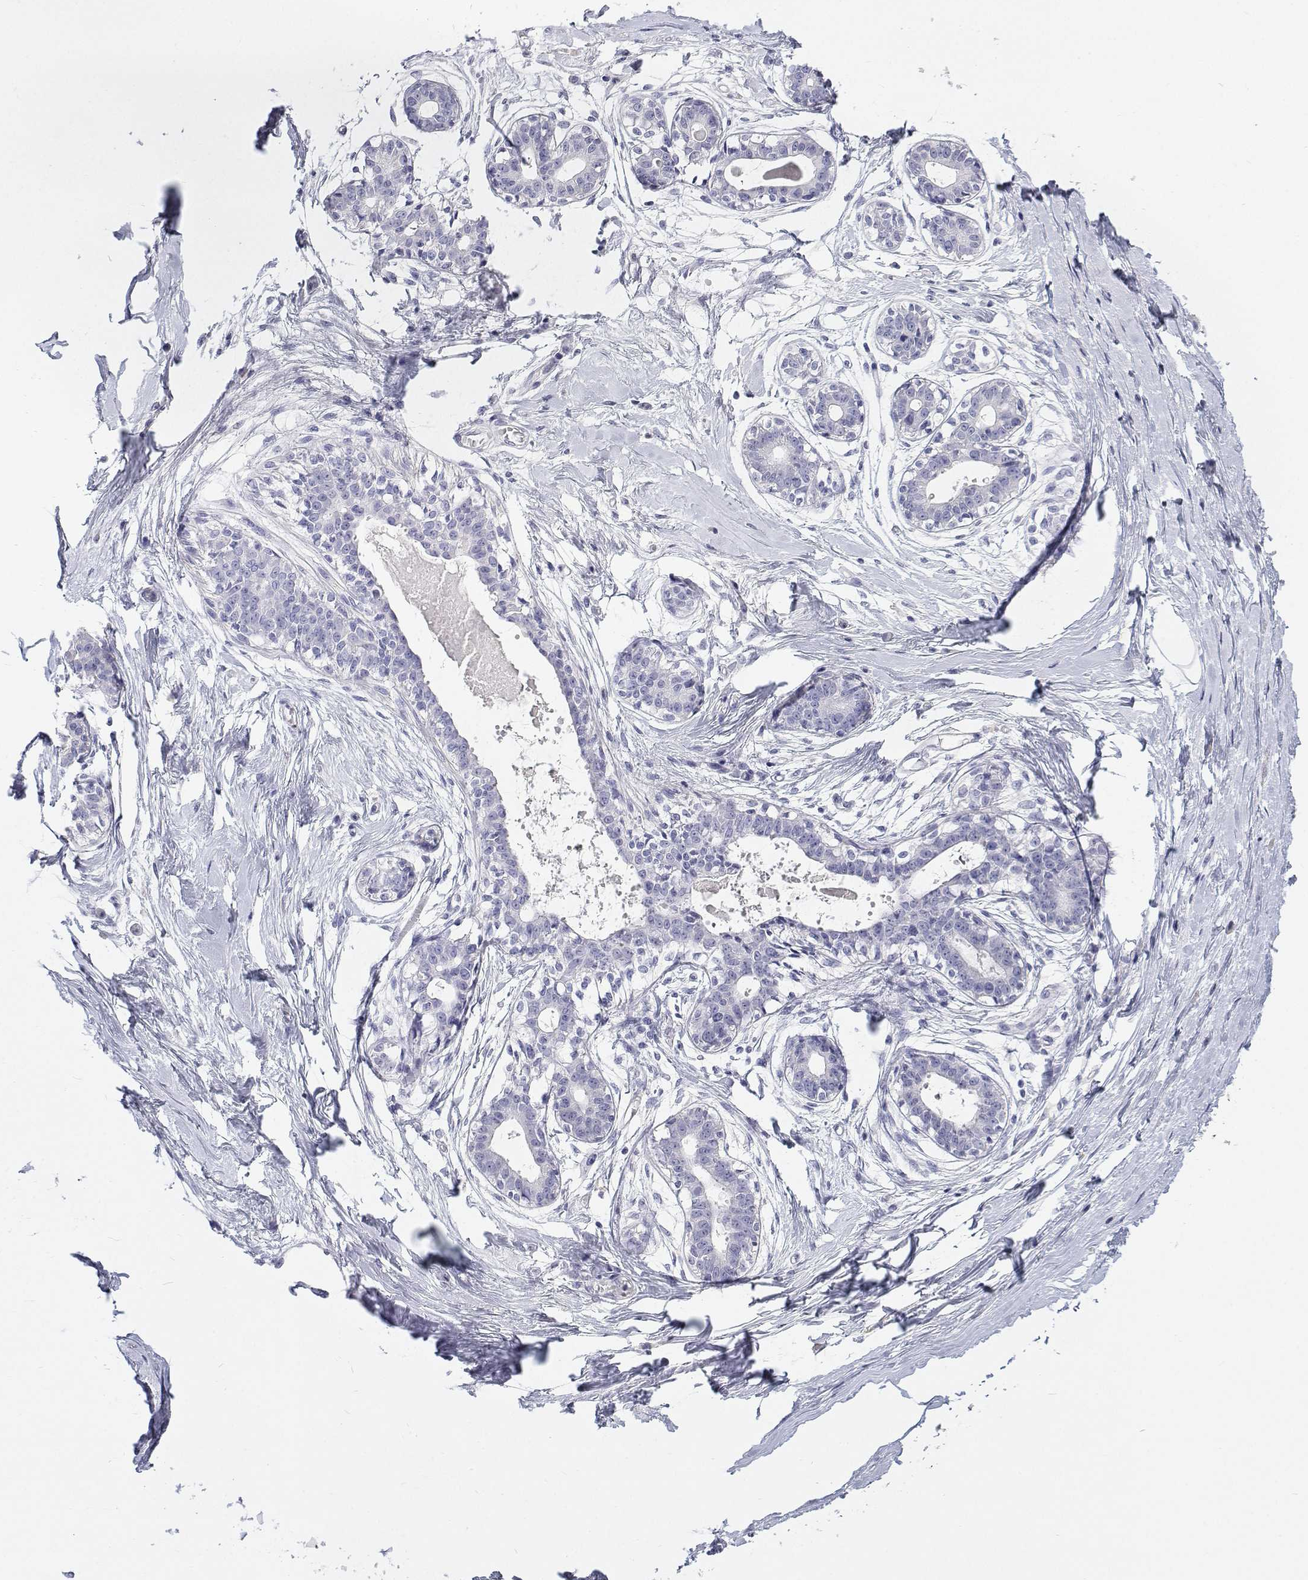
{"staining": {"intensity": "negative", "quantity": "none", "location": "none"}, "tissue": "breast", "cell_type": "Adipocytes", "image_type": "normal", "snomed": [{"axis": "morphology", "description": "Normal tissue, NOS"}, {"axis": "topography", "description": "Breast"}], "caption": "The micrograph shows no significant expression in adipocytes of breast.", "gene": "NCR2", "patient": {"sex": "female", "age": 45}}